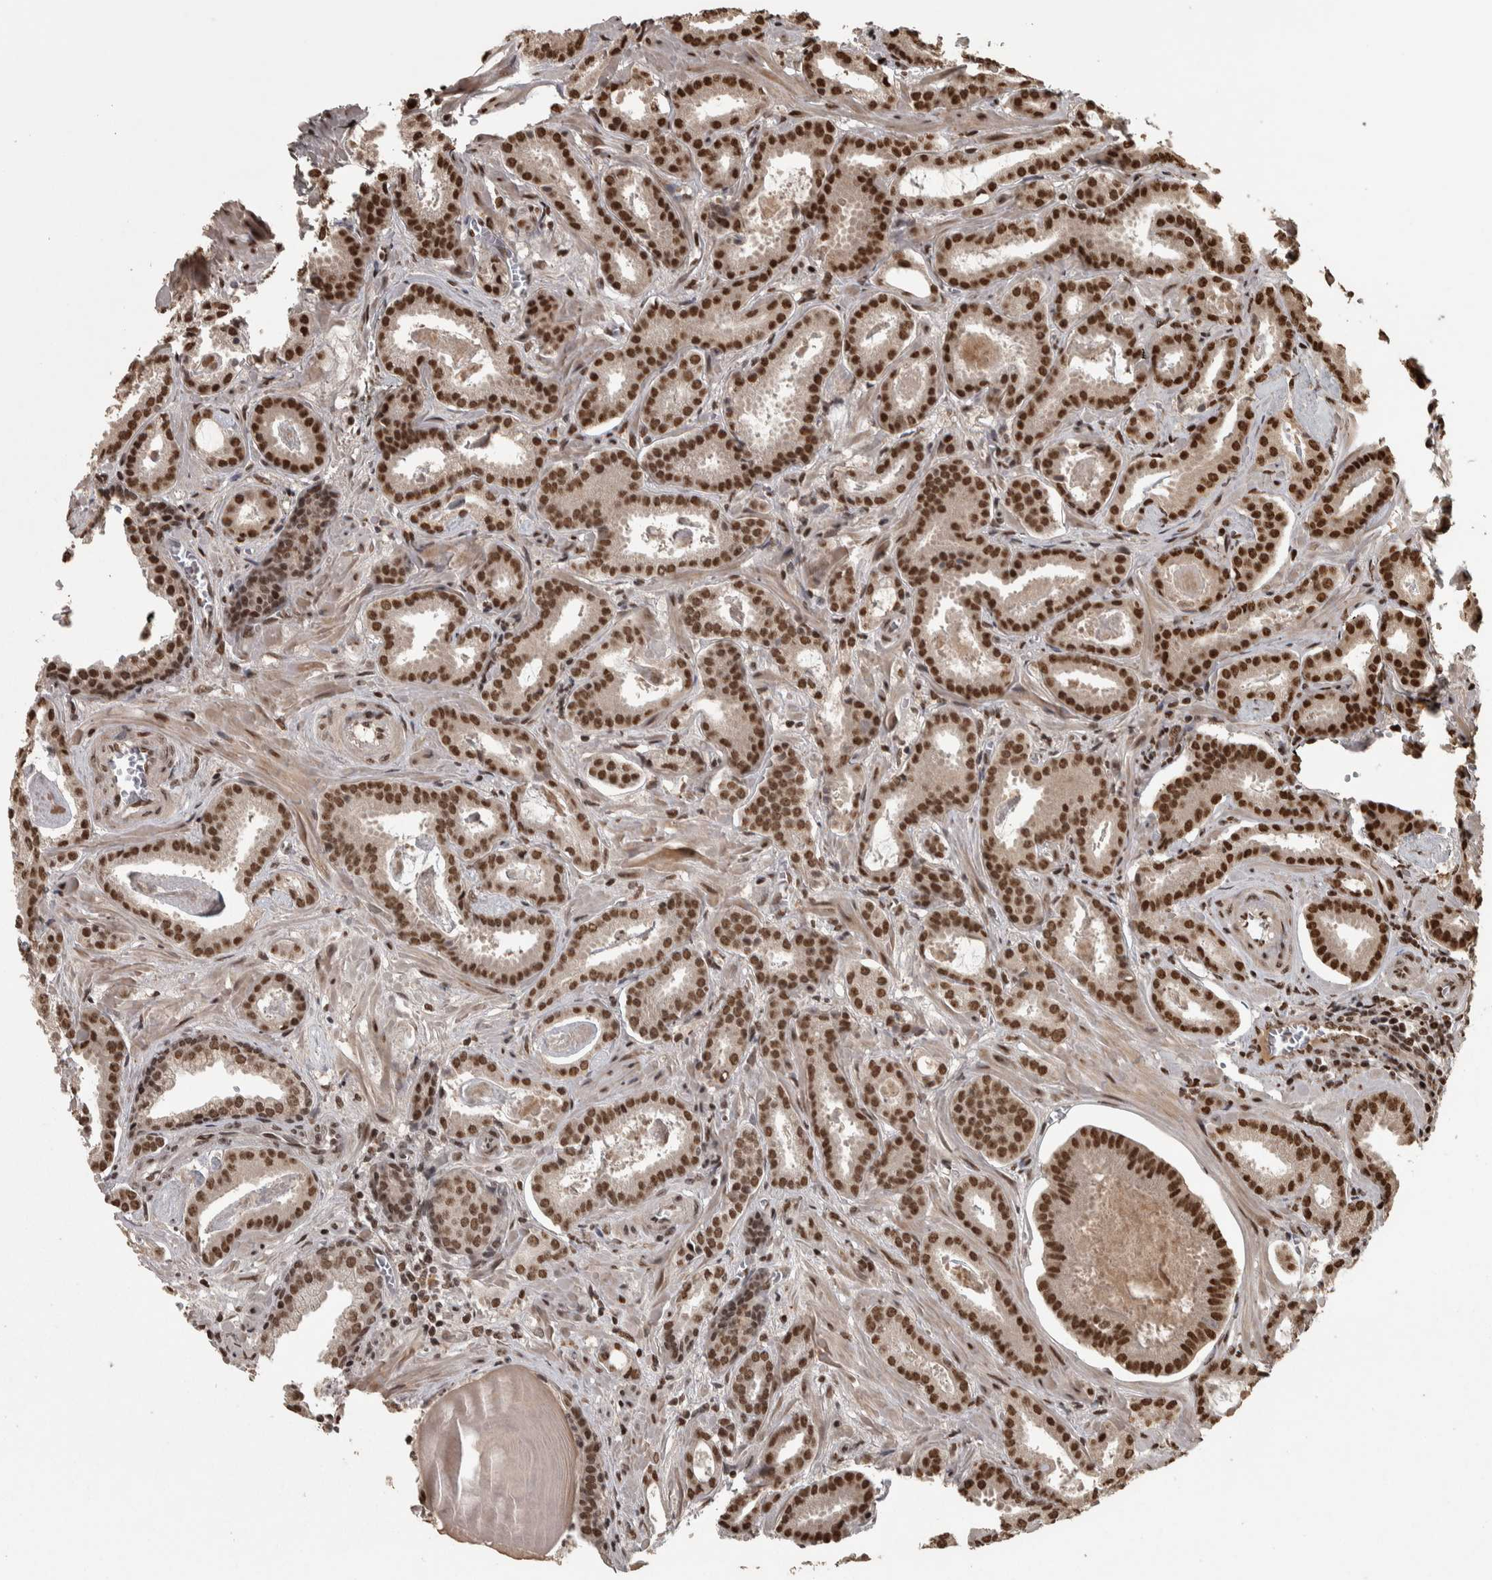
{"staining": {"intensity": "strong", "quantity": ">75%", "location": "cytoplasmic/membranous"}, "tissue": "prostate cancer", "cell_type": "Tumor cells", "image_type": "cancer", "snomed": [{"axis": "morphology", "description": "Adenocarcinoma, Low grade"}, {"axis": "topography", "description": "Prostate"}], "caption": "This photomicrograph reveals prostate cancer stained with immunohistochemistry (IHC) to label a protein in brown. The cytoplasmic/membranous of tumor cells show strong positivity for the protein. Nuclei are counter-stained blue.", "gene": "ZFHX4", "patient": {"sex": "male", "age": 53}}